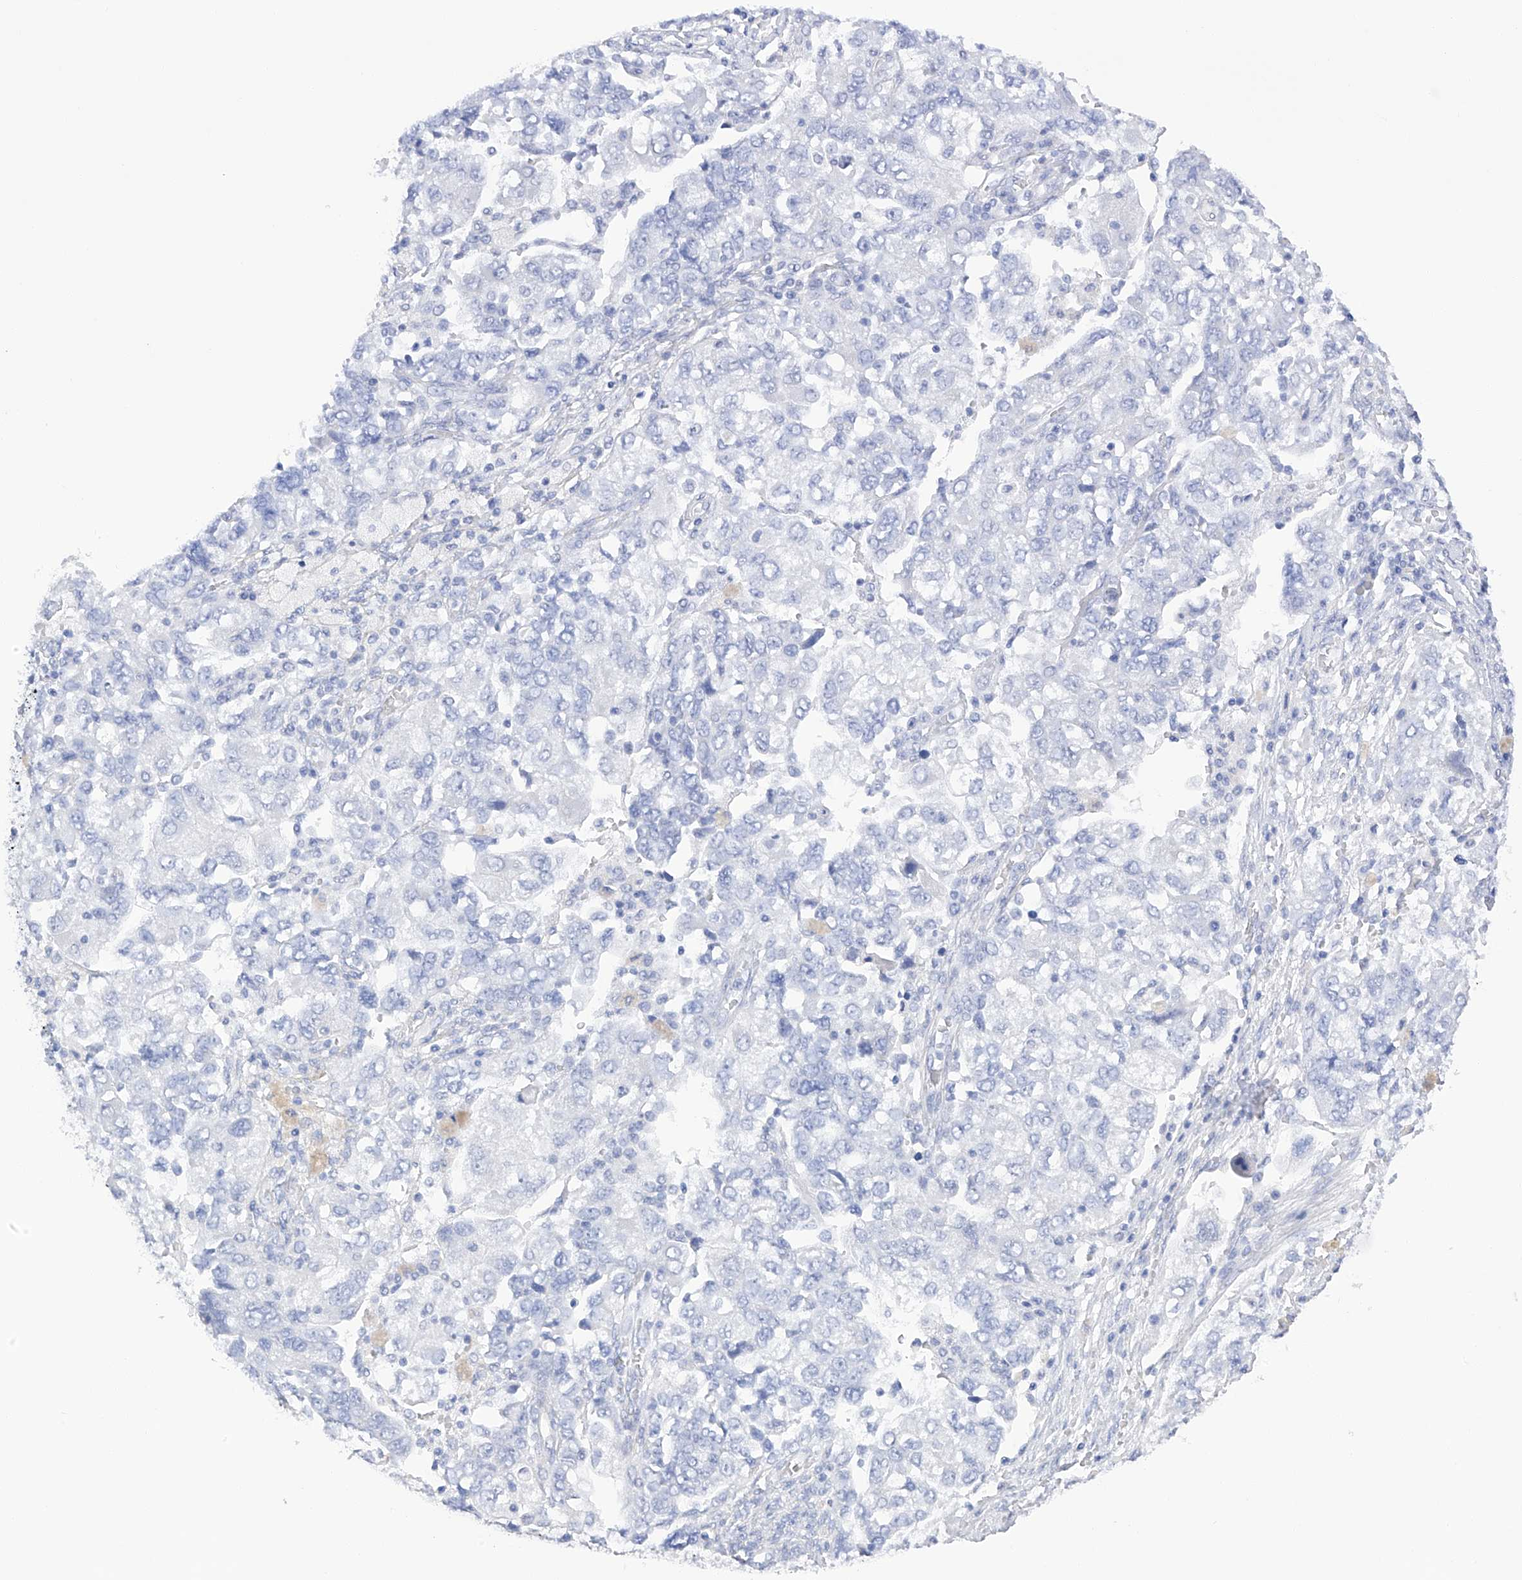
{"staining": {"intensity": "negative", "quantity": "none", "location": "none"}, "tissue": "ovarian cancer", "cell_type": "Tumor cells", "image_type": "cancer", "snomed": [{"axis": "morphology", "description": "Carcinoma, NOS"}, {"axis": "morphology", "description": "Cystadenocarcinoma, serous, NOS"}, {"axis": "topography", "description": "Ovary"}], "caption": "High power microscopy histopathology image of an IHC image of ovarian cancer, revealing no significant staining in tumor cells.", "gene": "FLG", "patient": {"sex": "female", "age": 69}}